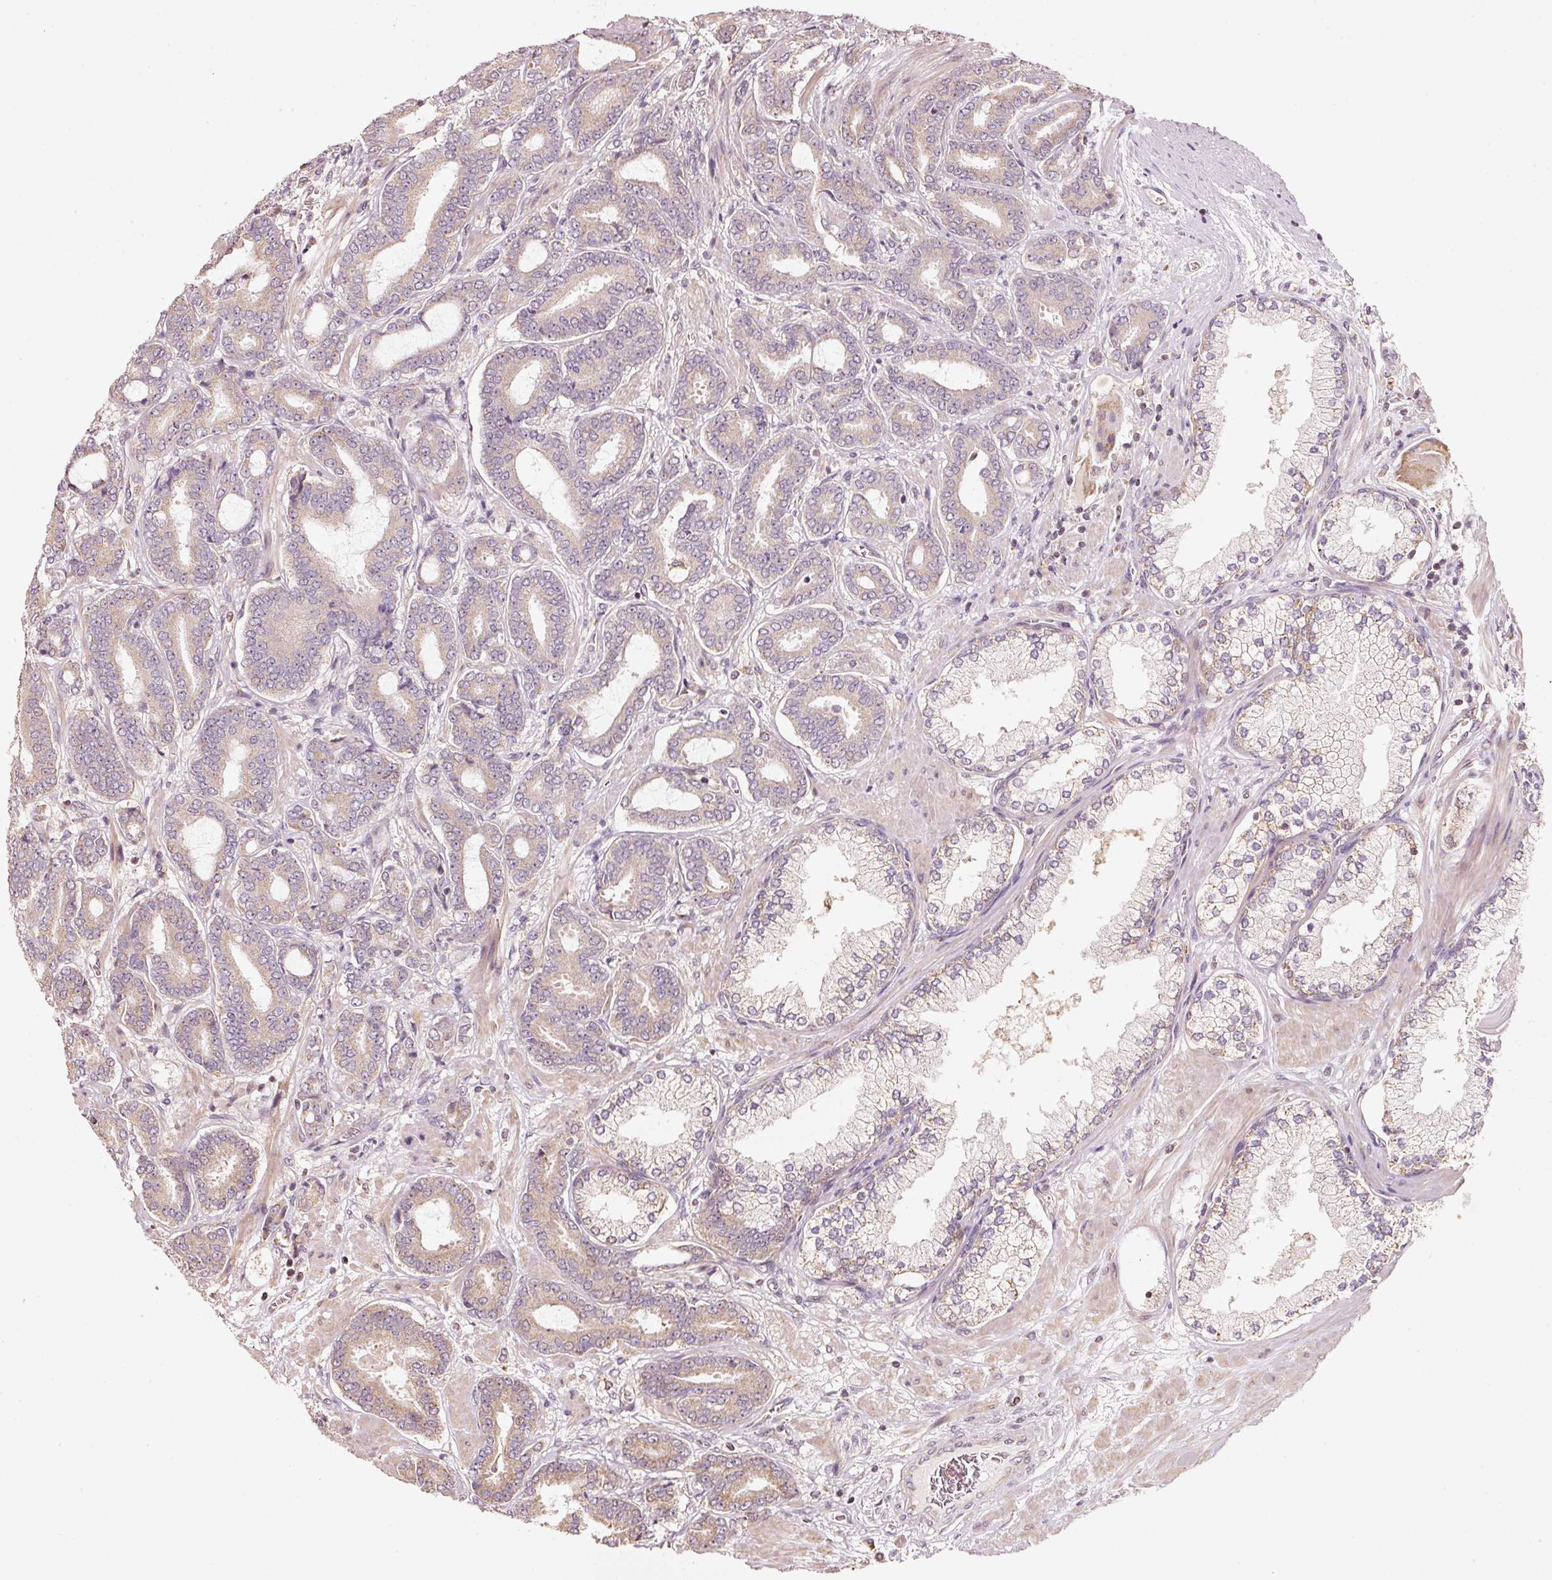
{"staining": {"intensity": "weak", "quantity": "<25%", "location": "cytoplasmic/membranous"}, "tissue": "prostate cancer", "cell_type": "Tumor cells", "image_type": "cancer", "snomed": [{"axis": "morphology", "description": "Adenocarcinoma, Low grade"}, {"axis": "topography", "description": "Prostate and seminal vesicle, NOS"}], "caption": "Tumor cells are negative for protein expression in human prostate adenocarcinoma (low-grade).", "gene": "RAB35", "patient": {"sex": "male", "age": 61}}